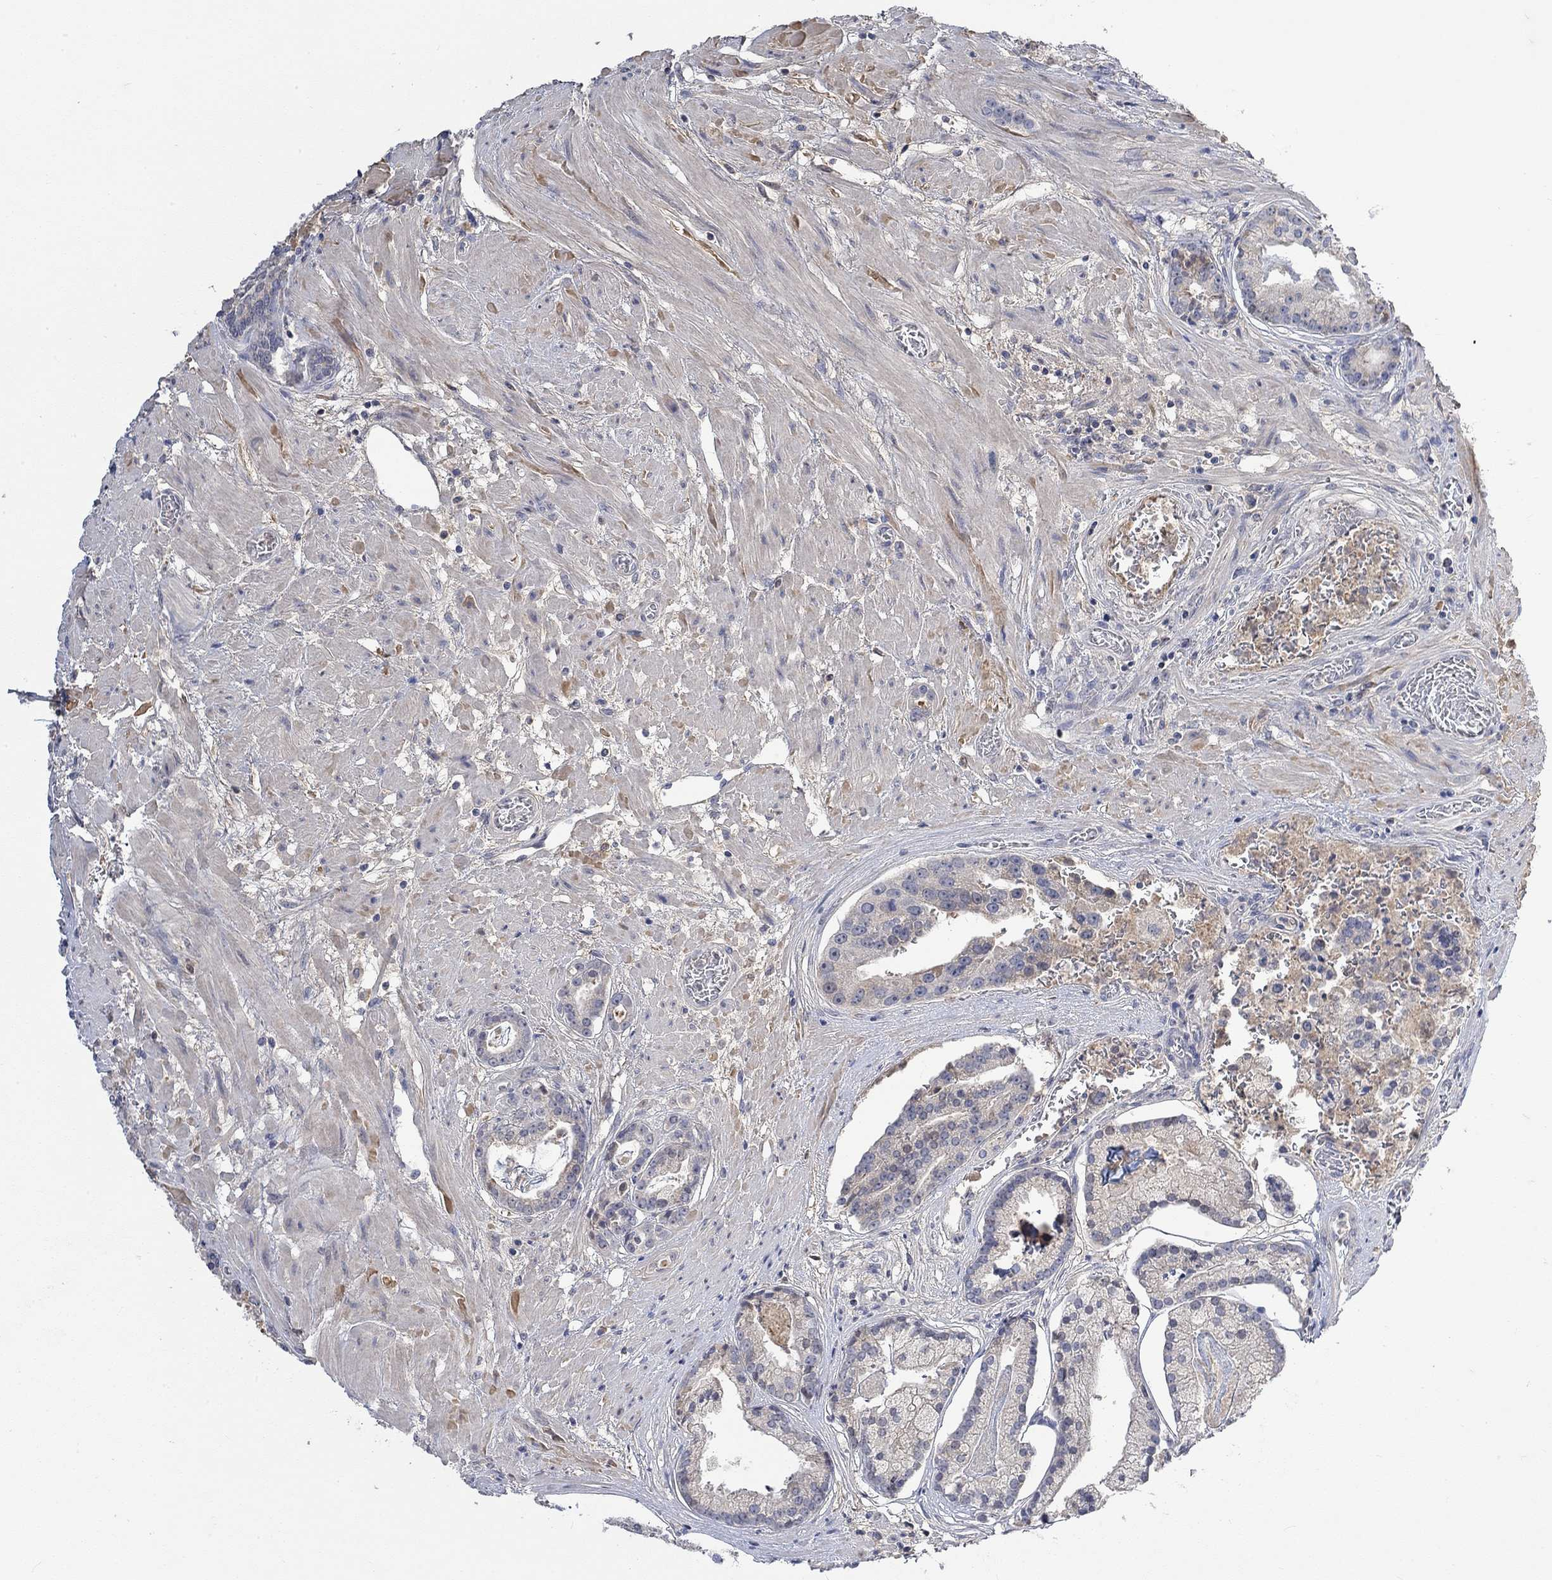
{"staining": {"intensity": "negative", "quantity": "none", "location": "none"}, "tissue": "prostate cancer", "cell_type": "Tumor cells", "image_type": "cancer", "snomed": [{"axis": "morphology", "description": "Adenocarcinoma, NOS"}, {"axis": "topography", "description": "Prostate and seminal vesicle, NOS"}, {"axis": "topography", "description": "Prostate"}], "caption": "The histopathology image demonstrates no staining of tumor cells in adenocarcinoma (prostate).", "gene": "MSTN", "patient": {"sex": "male", "age": 44}}